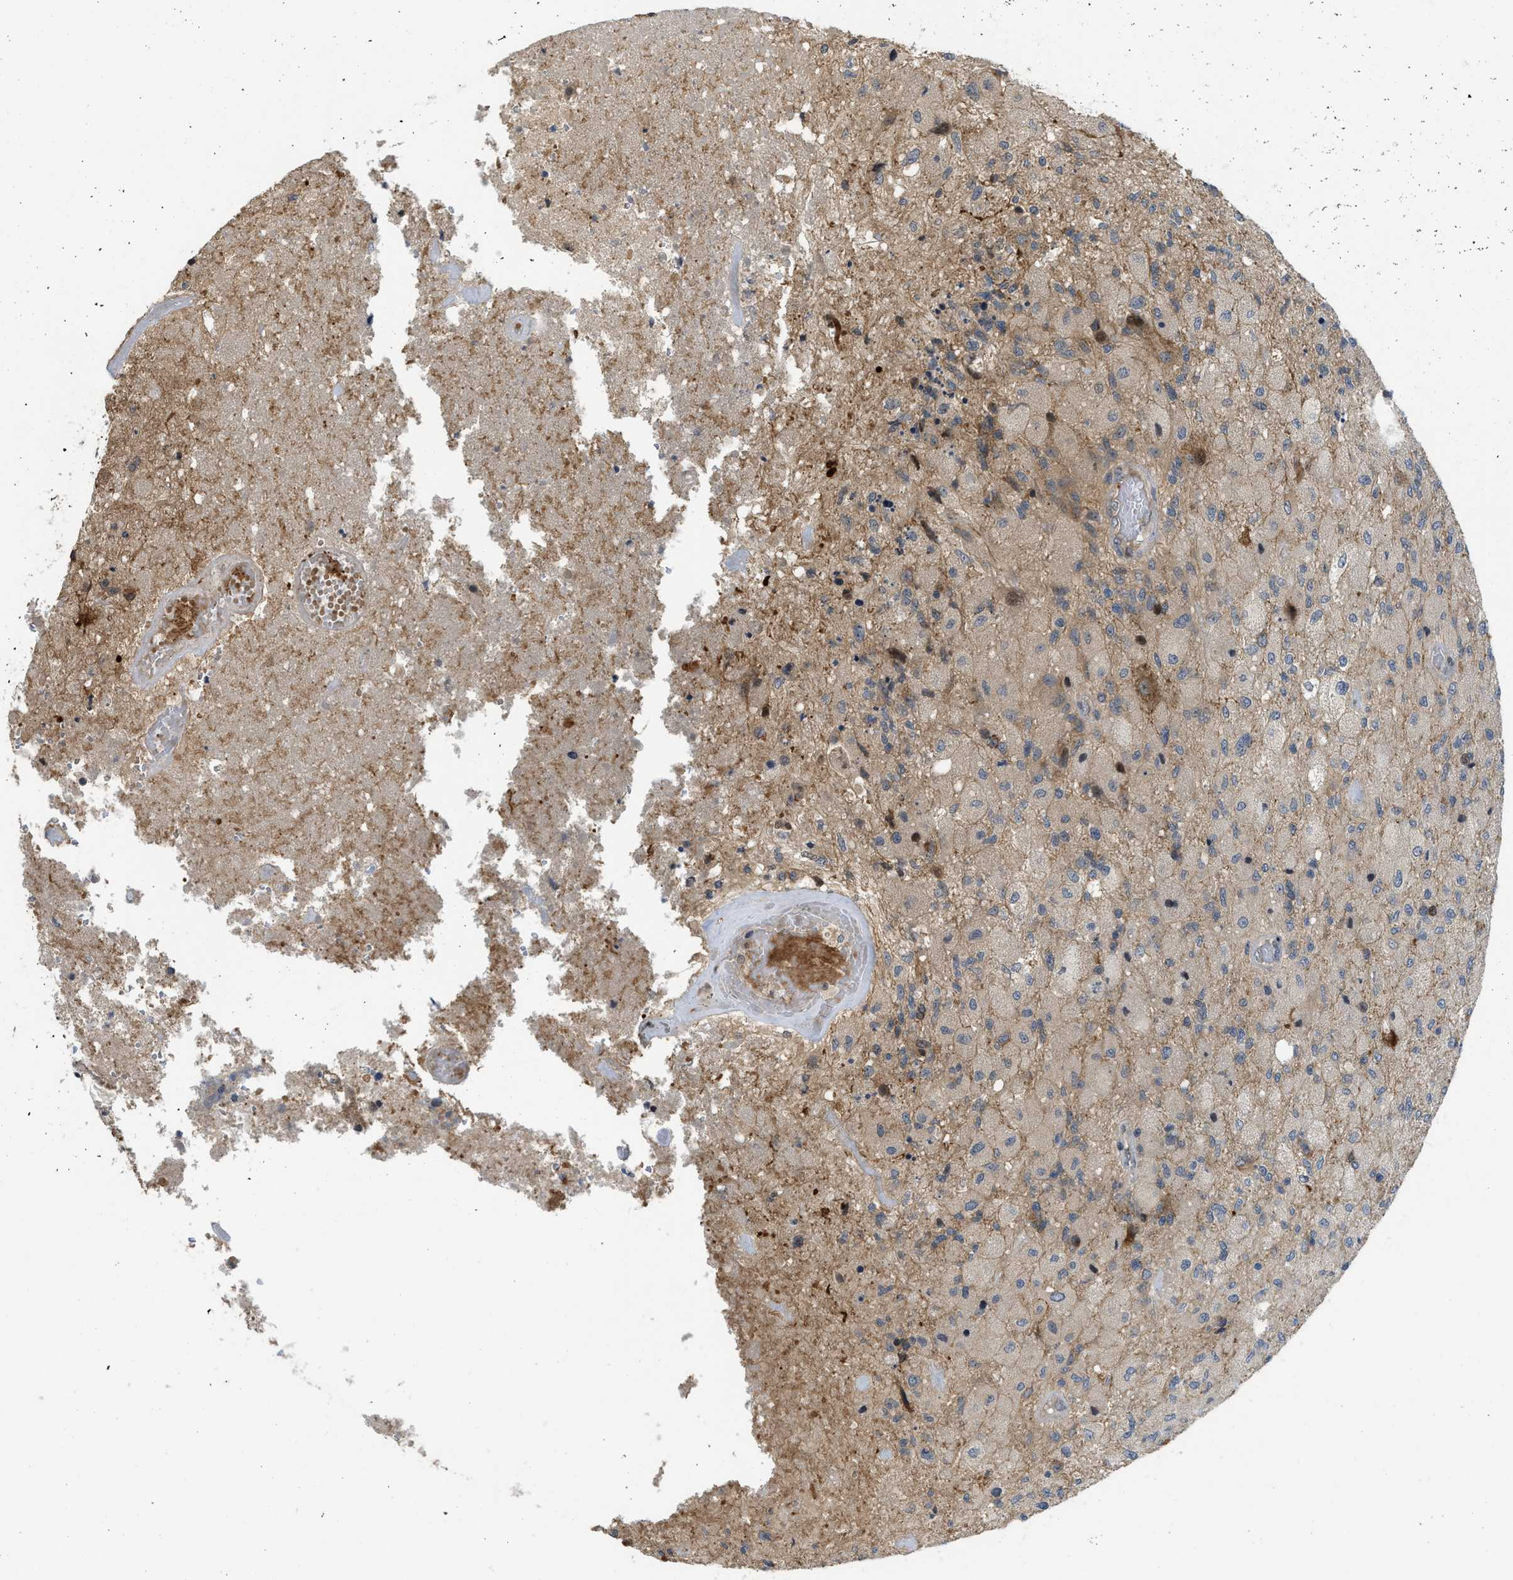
{"staining": {"intensity": "weak", "quantity": ">75%", "location": "cytoplasmic/membranous"}, "tissue": "glioma", "cell_type": "Tumor cells", "image_type": "cancer", "snomed": [{"axis": "morphology", "description": "Normal tissue, NOS"}, {"axis": "morphology", "description": "Glioma, malignant, High grade"}, {"axis": "topography", "description": "Cerebral cortex"}], "caption": "Immunohistochemical staining of high-grade glioma (malignant) demonstrates weak cytoplasmic/membranous protein staining in about >75% of tumor cells.", "gene": "DNAJC28", "patient": {"sex": "male", "age": 77}}